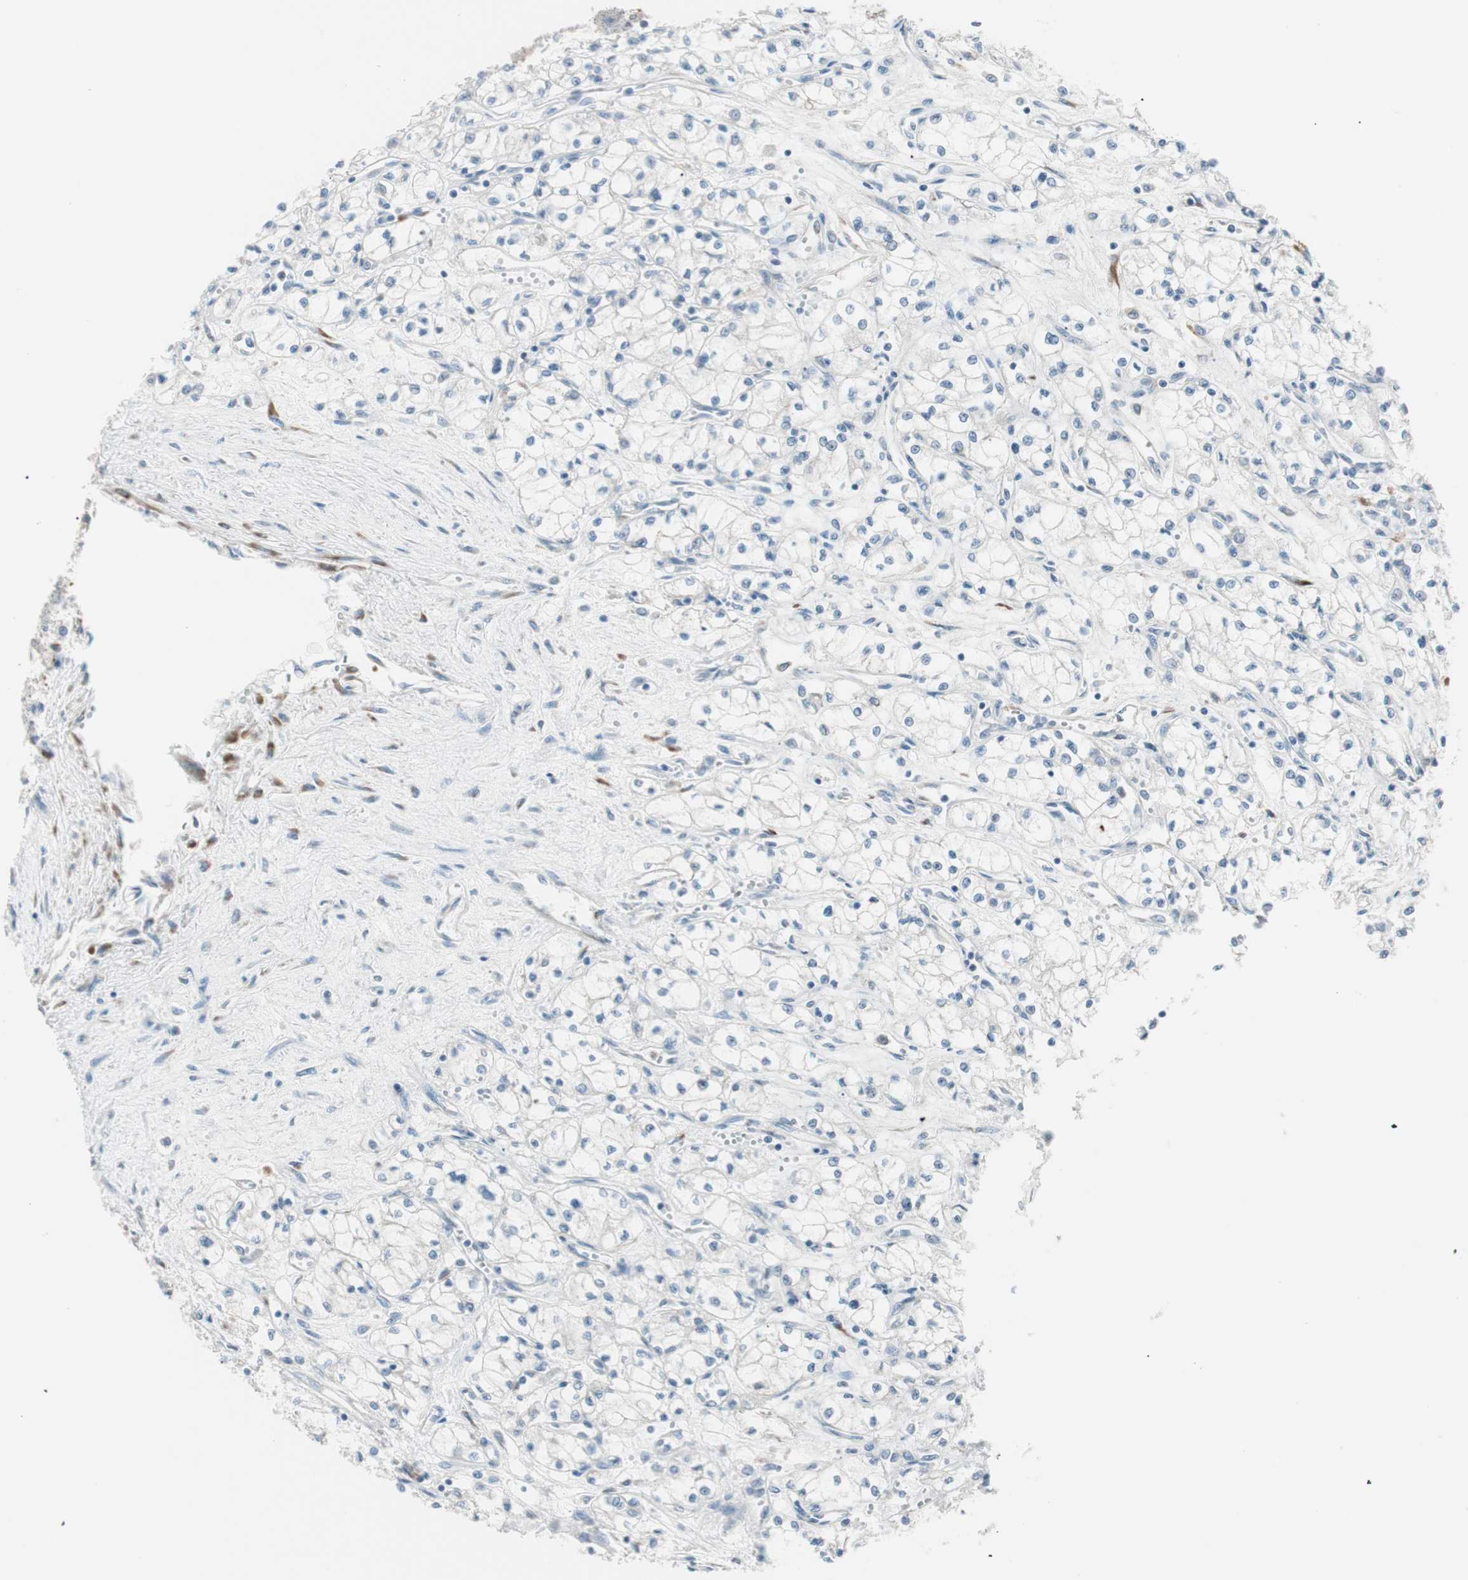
{"staining": {"intensity": "negative", "quantity": "none", "location": "none"}, "tissue": "renal cancer", "cell_type": "Tumor cells", "image_type": "cancer", "snomed": [{"axis": "morphology", "description": "Normal tissue, NOS"}, {"axis": "morphology", "description": "Adenocarcinoma, NOS"}, {"axis": "topography", "description": "Kidney"}], "caption": "This is an immunohistochemistry histopathology image of human renal cancer (adenocarcinoma). There is no staining in tumor cells.", "gene": "P4HTM", "patient": {"sex": "male", "age": 59}}